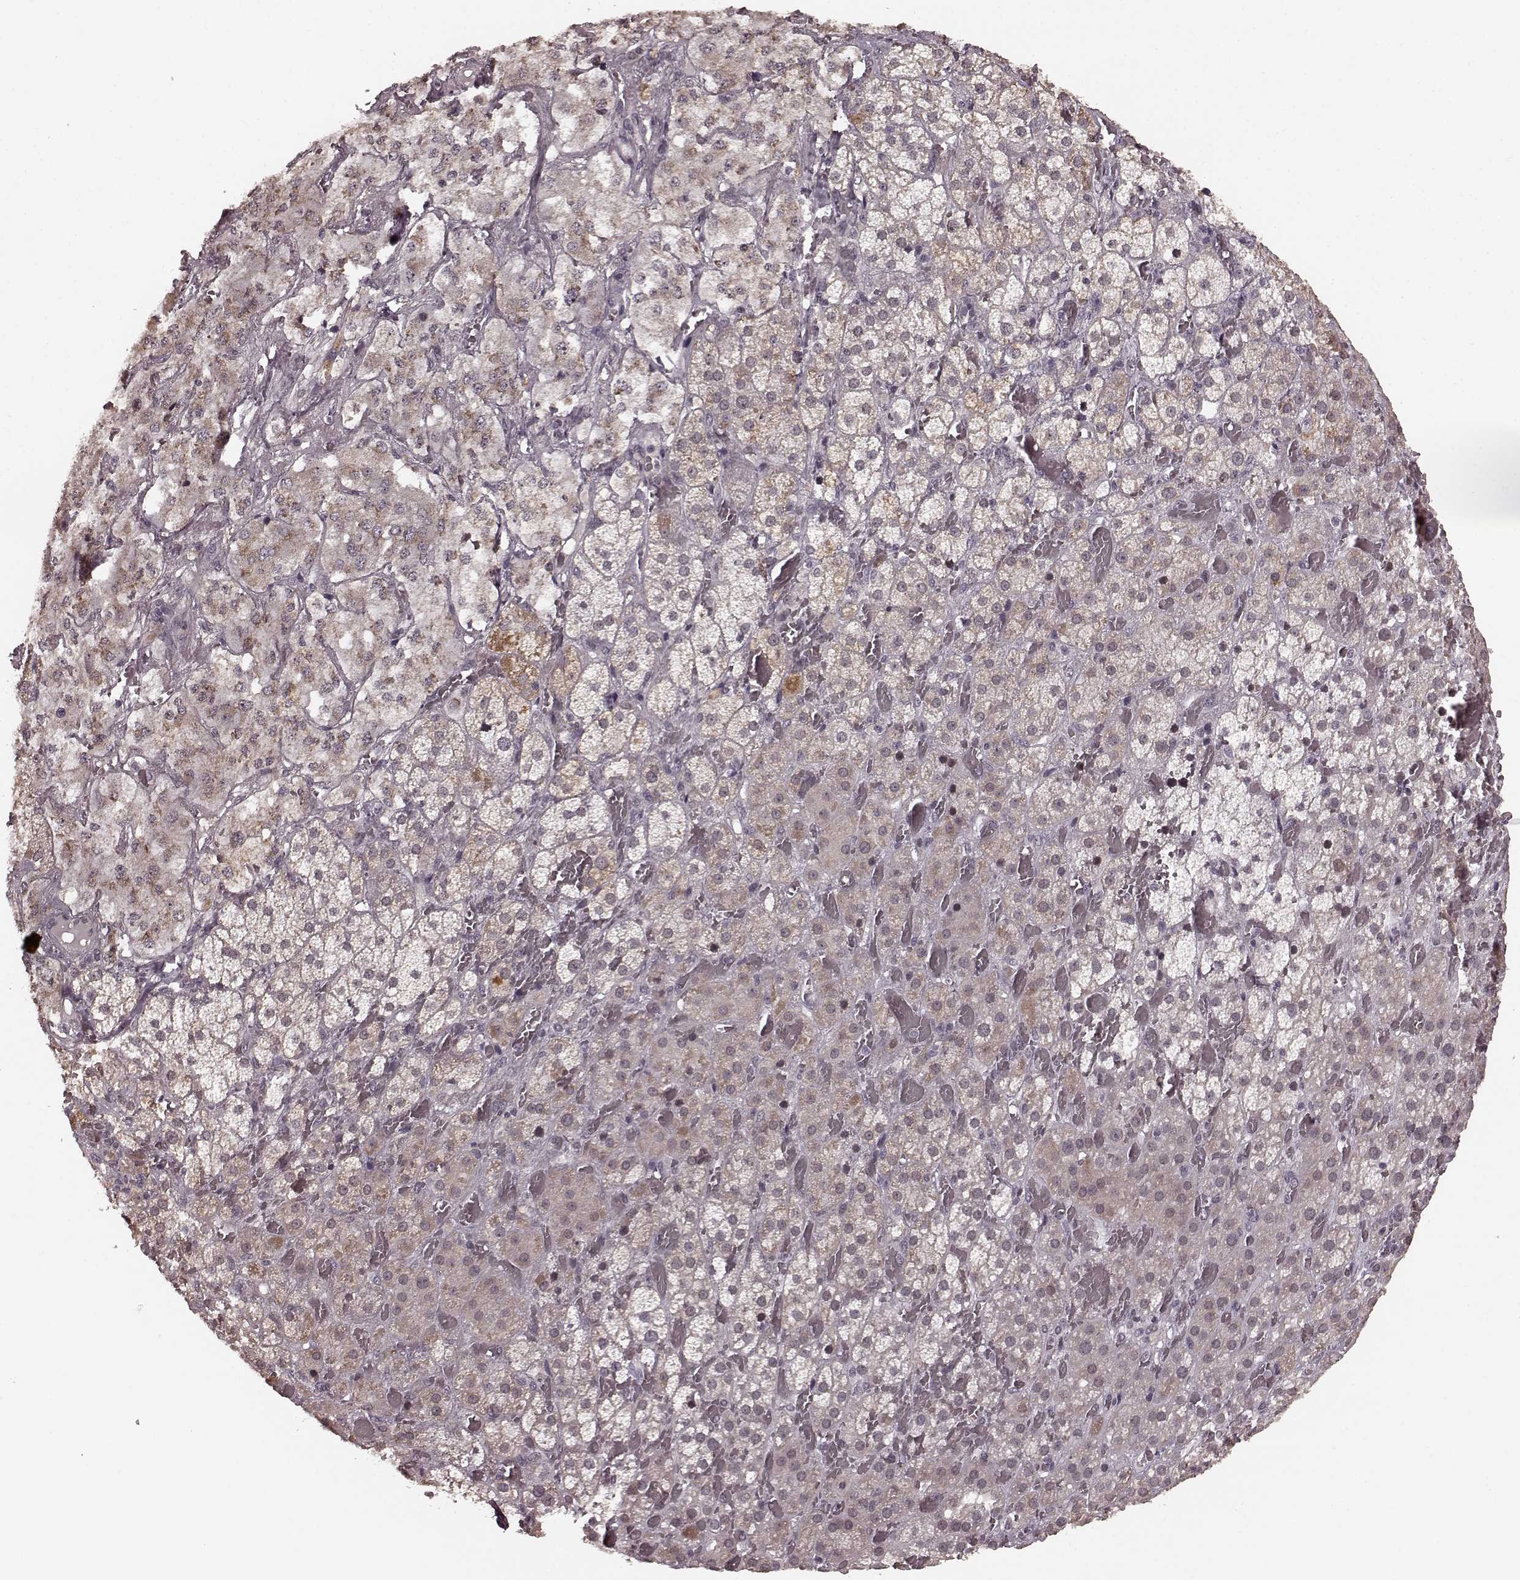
{"staining": {"intensity": "moderate", "quantity": "<25%", "location": "cytoplasmic/membranous"}, "tissue": "adrenal gland", "cell_type": "Glandular cells", "image_type": "normal", "snomed": [{"axis": "morphology", "description": "Normal tissue, NOS"}, {"axis": "topography", "description": "Adrenal gland"}], "caption": "Immunohistochemistry (IHC) (DAB (3,3'-diaminobenzidine)) staining of normal adrenal gland reveals moderate cytoplasmic/membranous protein expression in about <25% of glandular cells.", "gene": "PLCB4", "patient": {"sex": "male", "age": 57}}